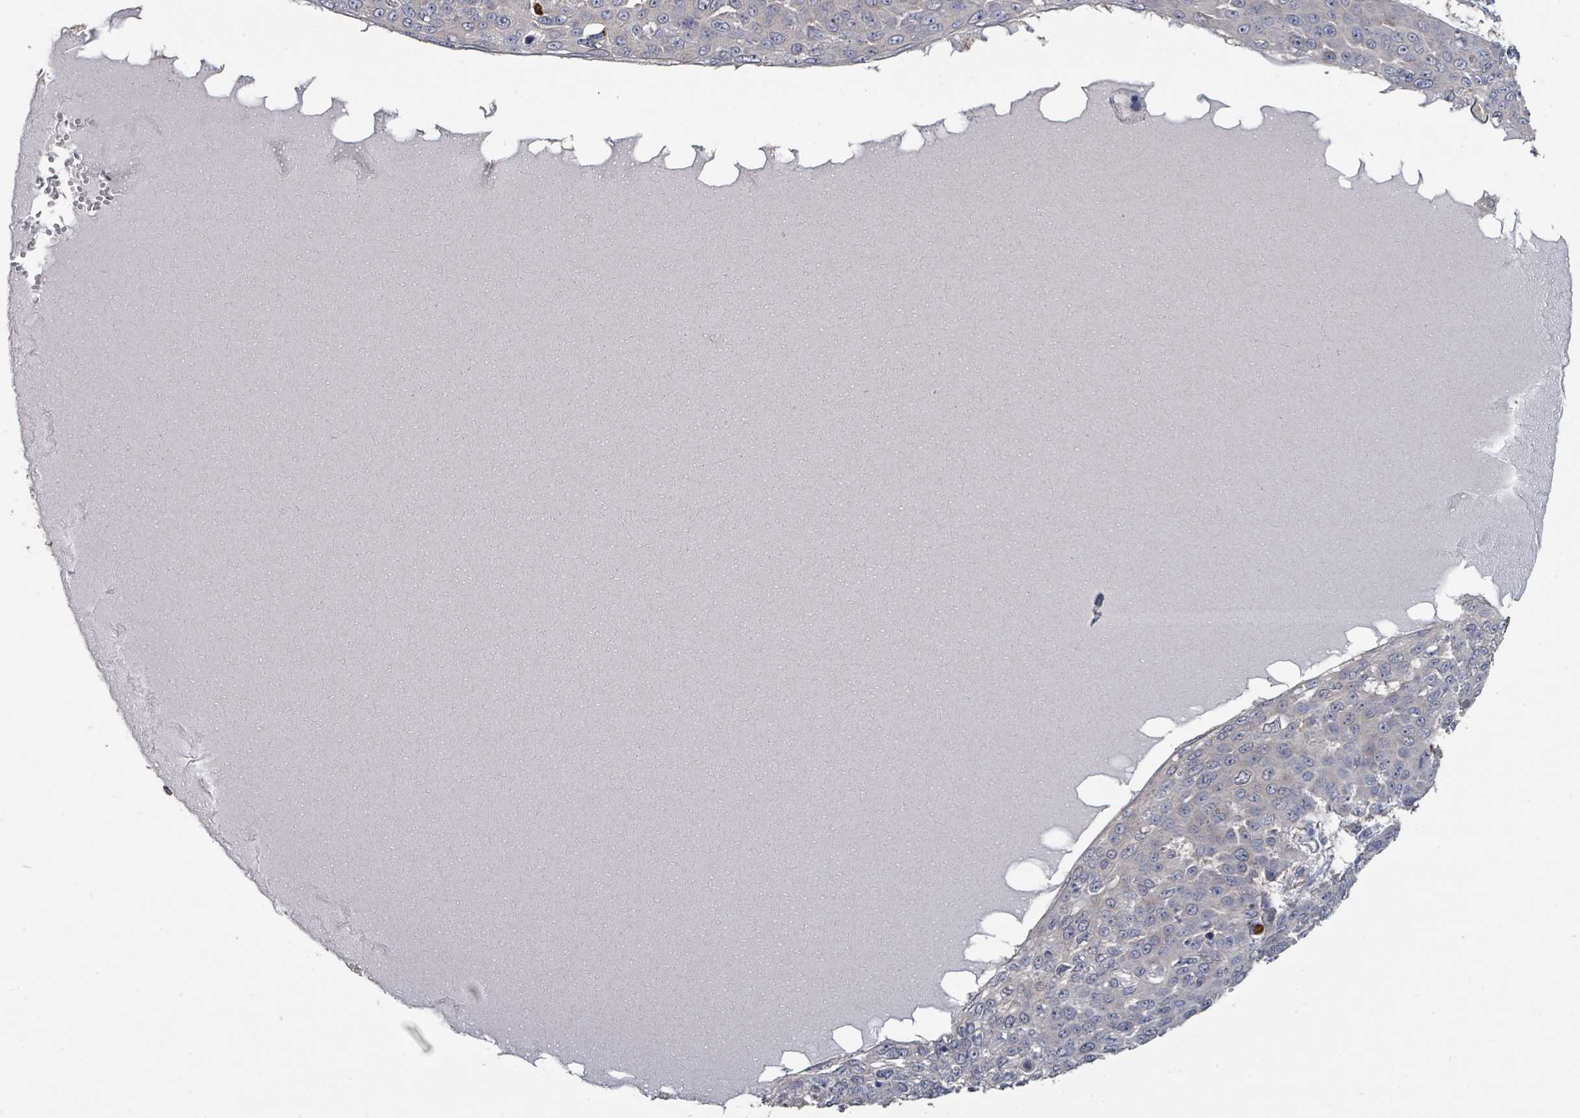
{"staining": {"intensity": "negative", "quantity": "none", "location": "none"}, "tissue": "skin cancer", "cell_type": "Tumor cells", "image_type": "cancer", "snomed": [{"axis": "morphology", "description": "Squamous cell carcinoma, NOS"}, {"axis": "topography", "description": "Skin"}], "caption": "This is a image of immunohistochemistry (IHC) staining of squamous cell carcinoma (skin), which shows no positivity in tumor cells.", "gene": "SLC9A7", "patient": {"sex": "male", "age": 71}}